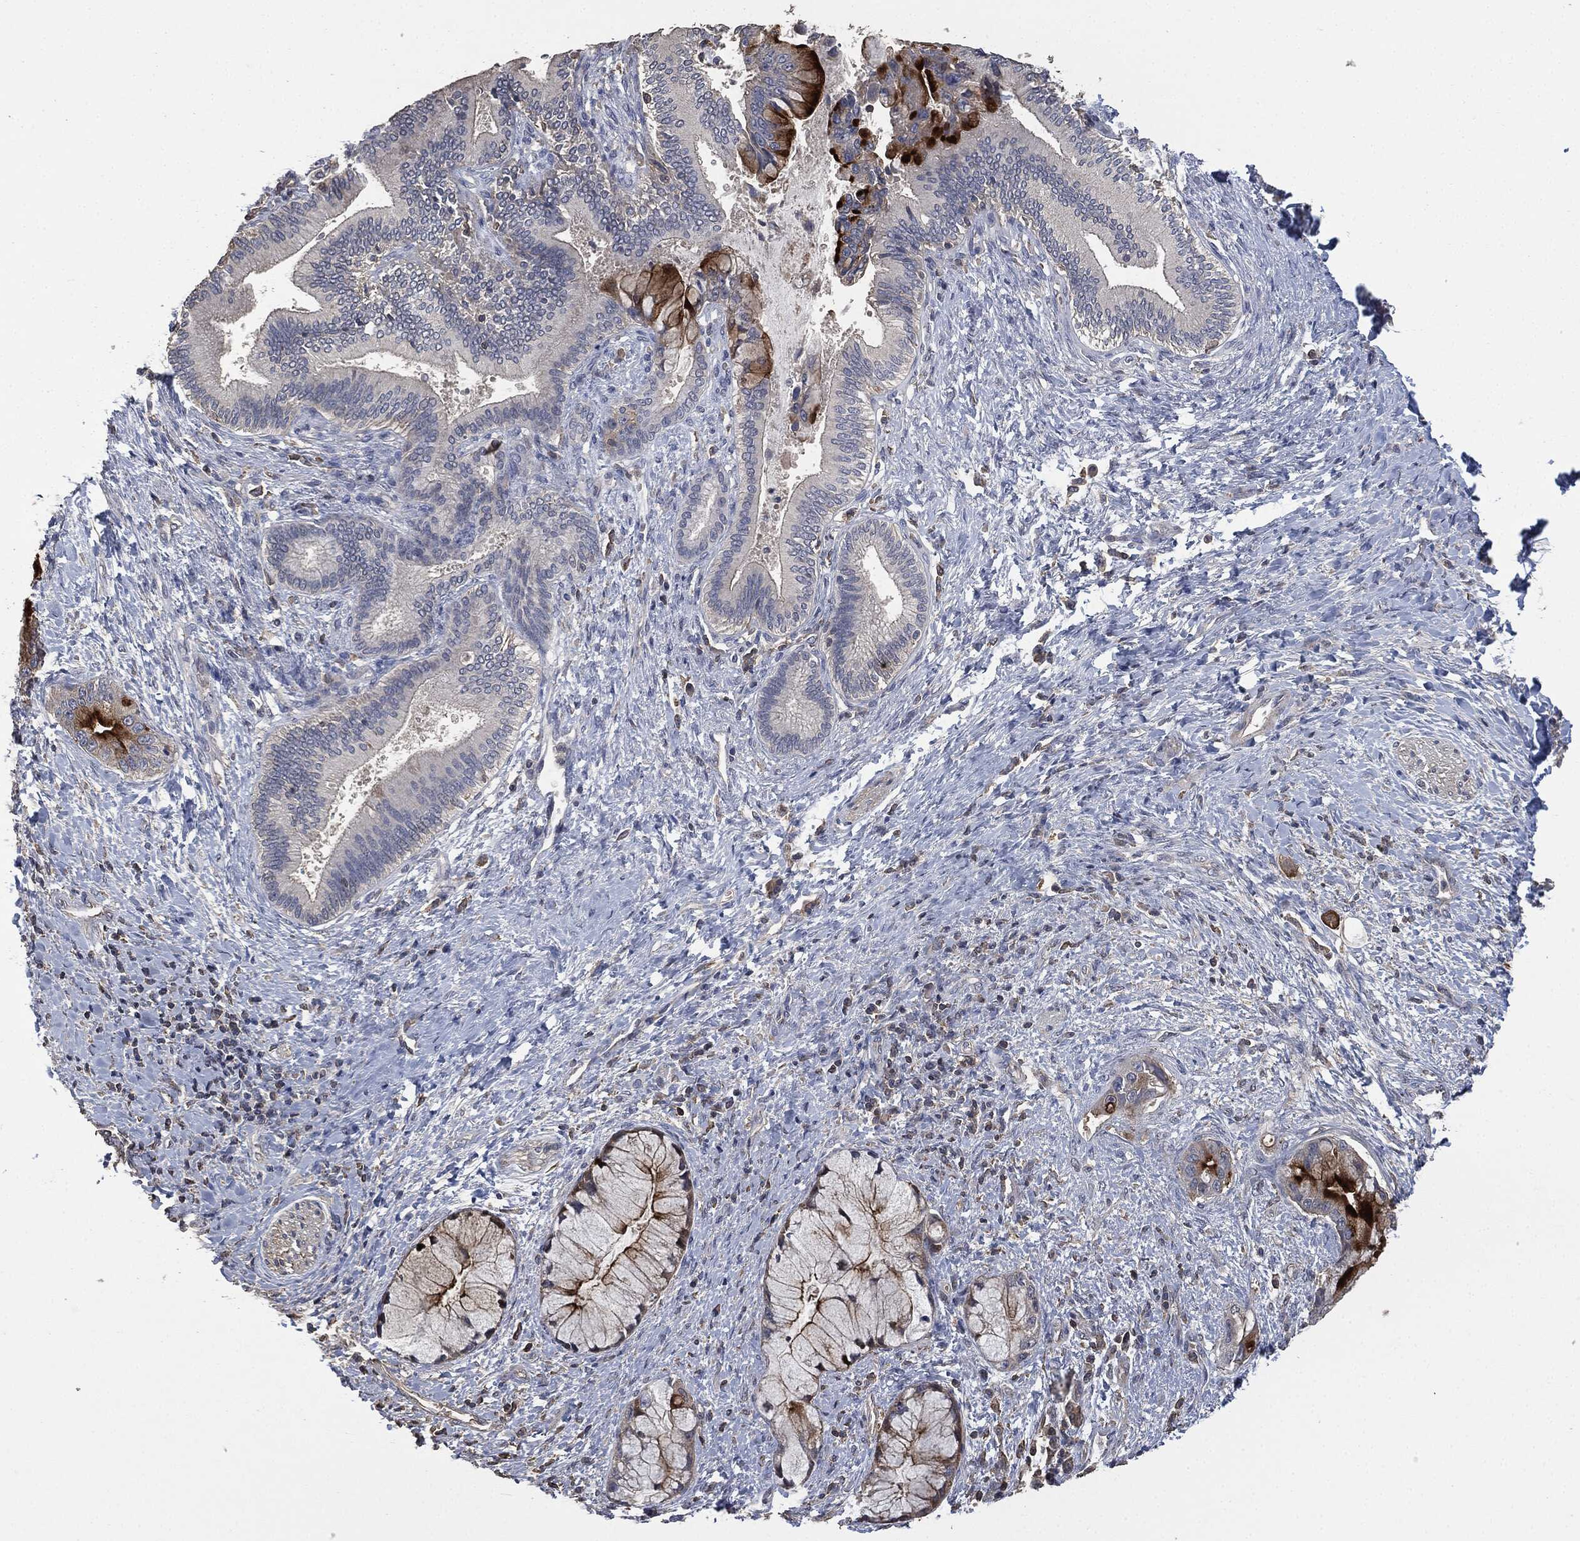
{"staining": {"intensity": "strong", "quantity": "<25%", "location": "cytoplasmic/membranous"}, "tissue": "liver cancer", "cell_type": "Tumor cells", "image_type": "cancer", "snomed": [{"axis": "morphology", "description": "Normal tissue, NOS"}, {"axis": "morphology", "description": "Cholangiocarcinoma"}, {"axis": "topography", "description": "Liver"}, {"axis": "topography", "description": "Peripheral nerve tissue"}], "caption": "Immunohistochemistry (IHC) image of human liver cholangiocarcinoma stained for a protein (brown), which exhibits medium levels of strong cytoplasmic/membranous positivity in approximately <25% of tumor cells.", "gene": "MSLN", "patient": {"sex": "male", "age": 50}}